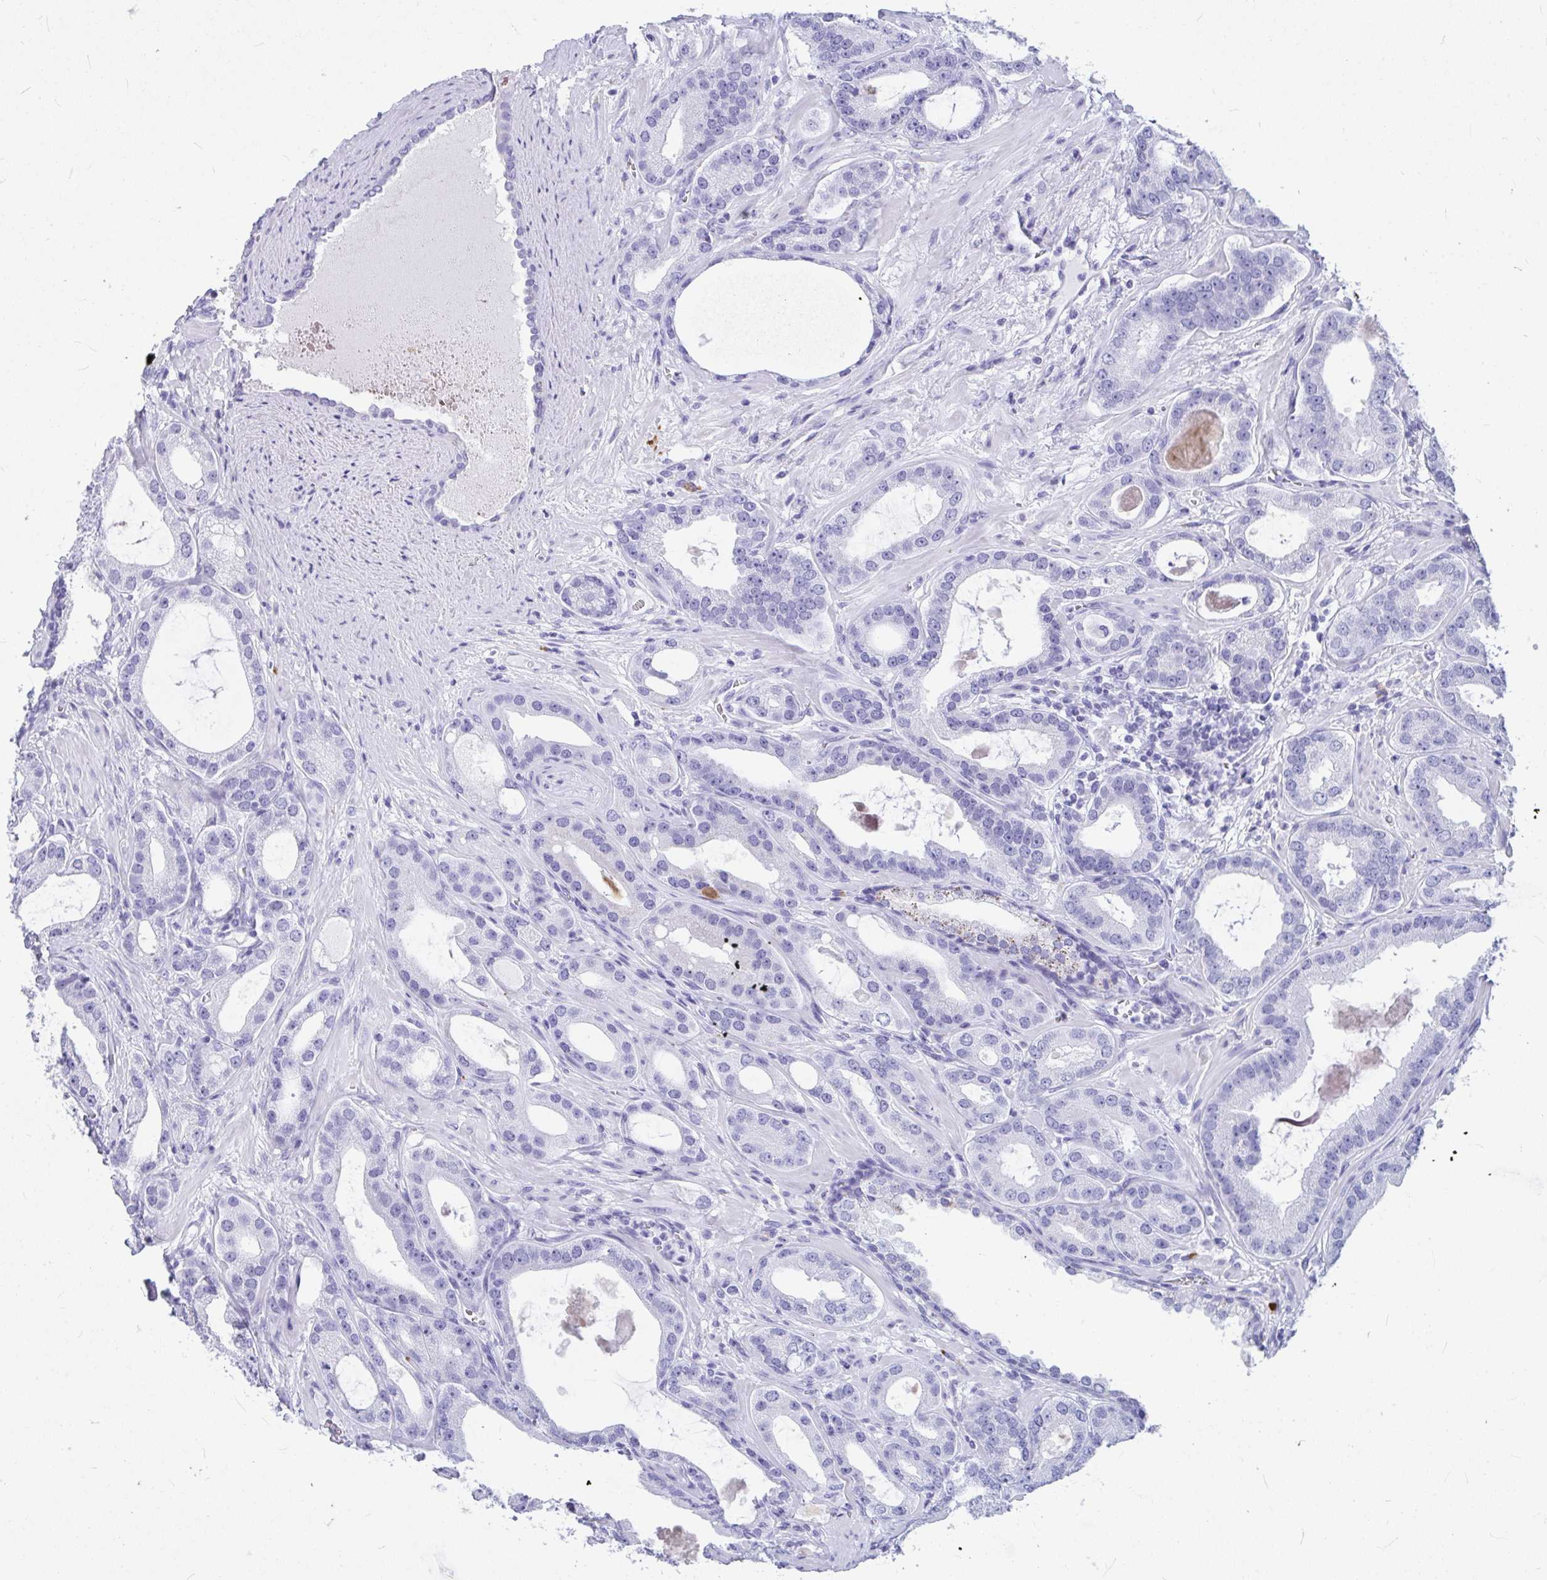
{"staining": {"intensity": "negative", "quantity": "none", "location": "none"}, "tissue": "prostate cancer", "cell_type": "Tumor cells", "image_type": "cancer", "snomed": [{"axis": "morphology", "description": "Adenocarcinoma, High grade"}, {"axis": "topography", "description": "Prostate"}], "caption": "This is an immunohistochemistry histopathology image of human prostate cancer (high-grade adenocarcinoma). There is no staining in tumor cells.", "gene": "OR5J2", "patient": {"sex": "male", "age": 65}}